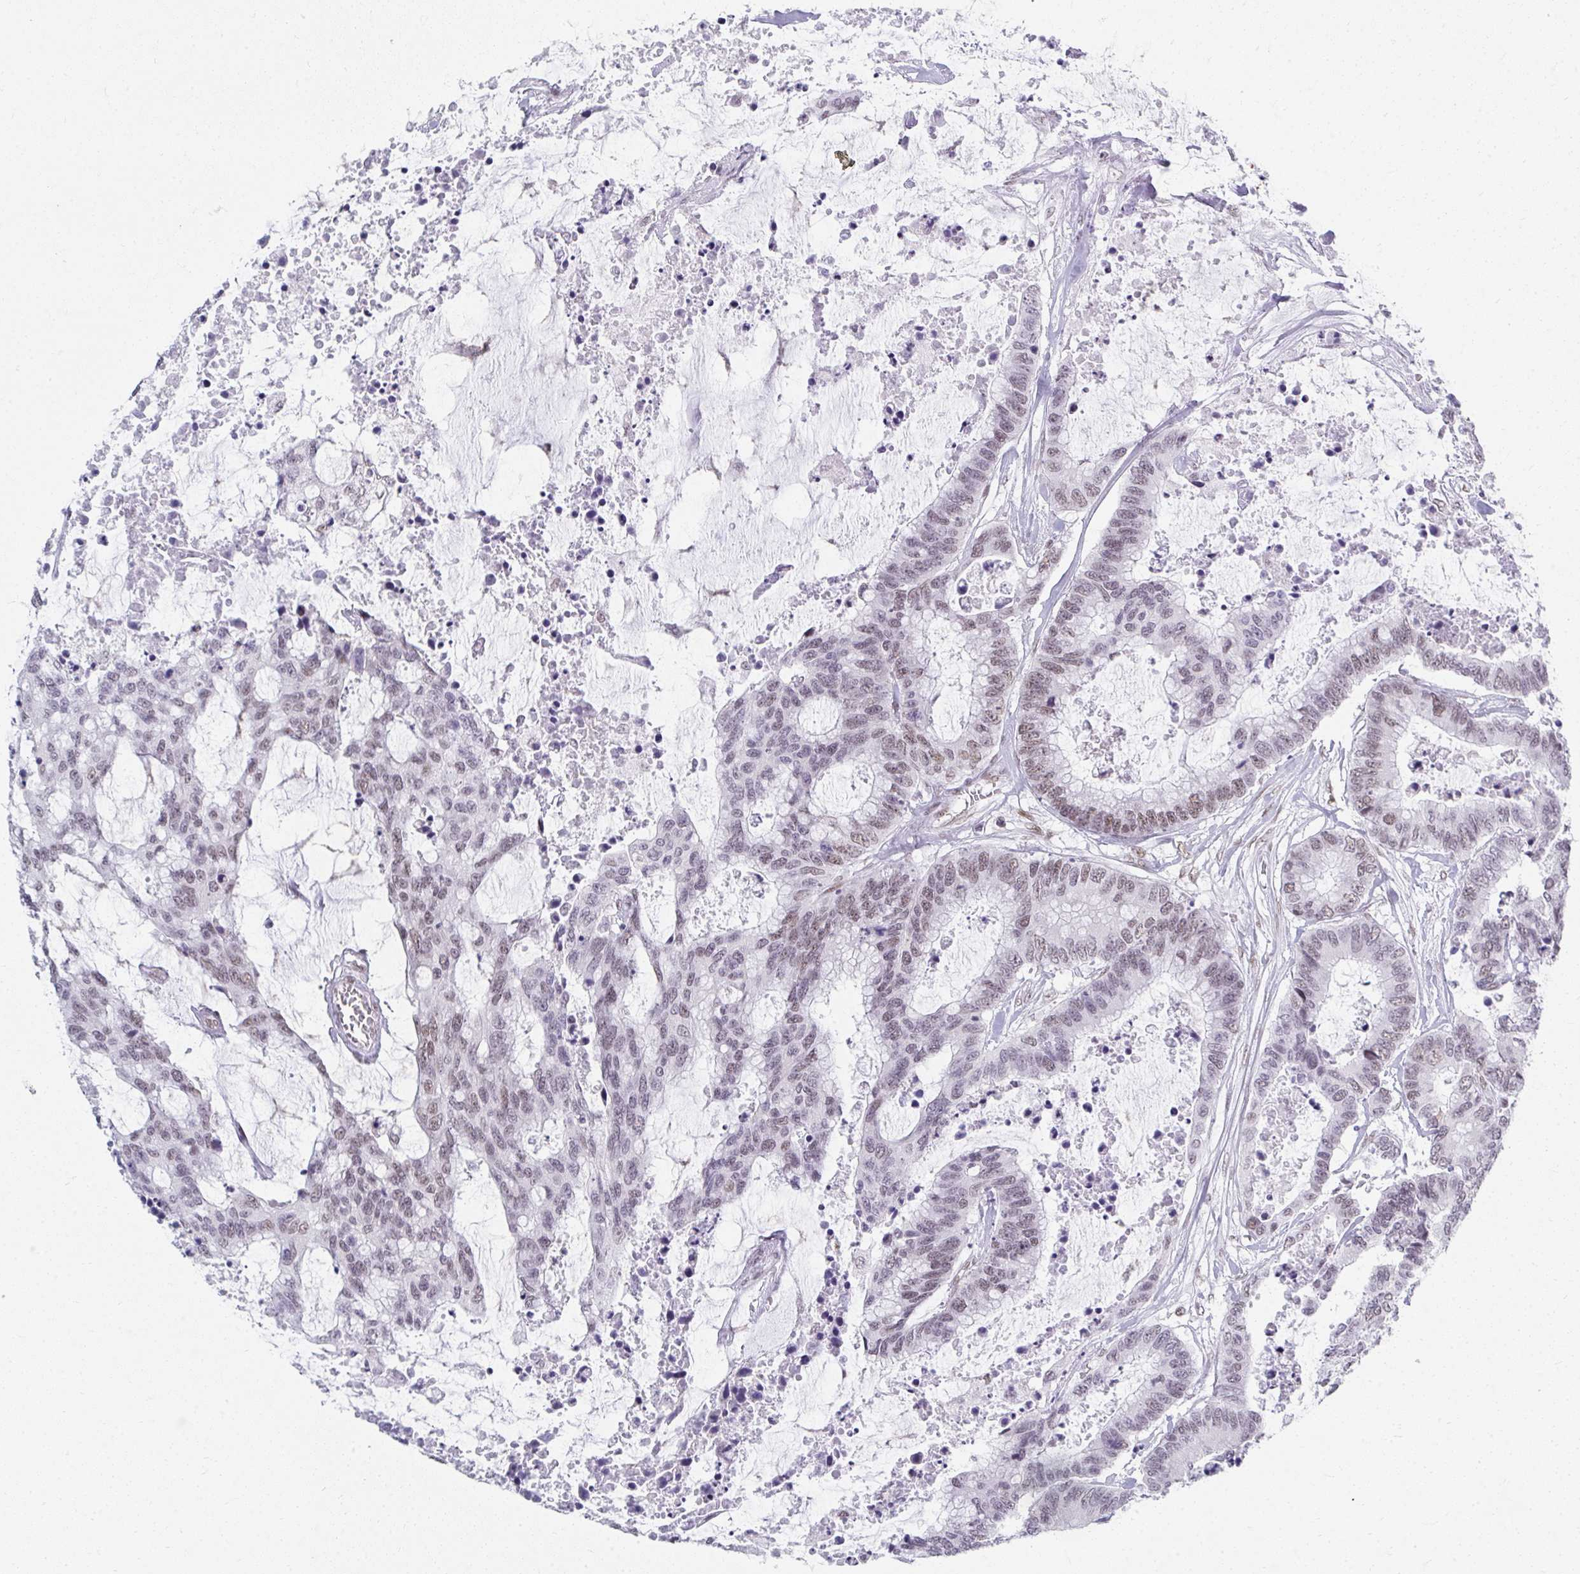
{"staining": {"intensity": "weak", "quantity": "25%-75%", "location": "nuclear"}, "tissue": "colorectal cancer", "cell_type": "Tumor cells", "image_type": "cancer", "snomed": [{"axis": "morphology", "description": "Adenocarcinoma, NOS"}, {"axis": "topography", "description": "Rectum"}], "caption": "Colorectal cancer was stained to show a protein in brown. There is low levels of weak nuclear expression in approximately 25%-75% of tumor cells. The staining was performed using DAB (3,3'-diaminobenzidine), with brown indicating positive protein expression. Nuclei are stained blue with hematoxylin.", "gene": "CREBBP", "patient": {"sex": "female", "age": 59}}